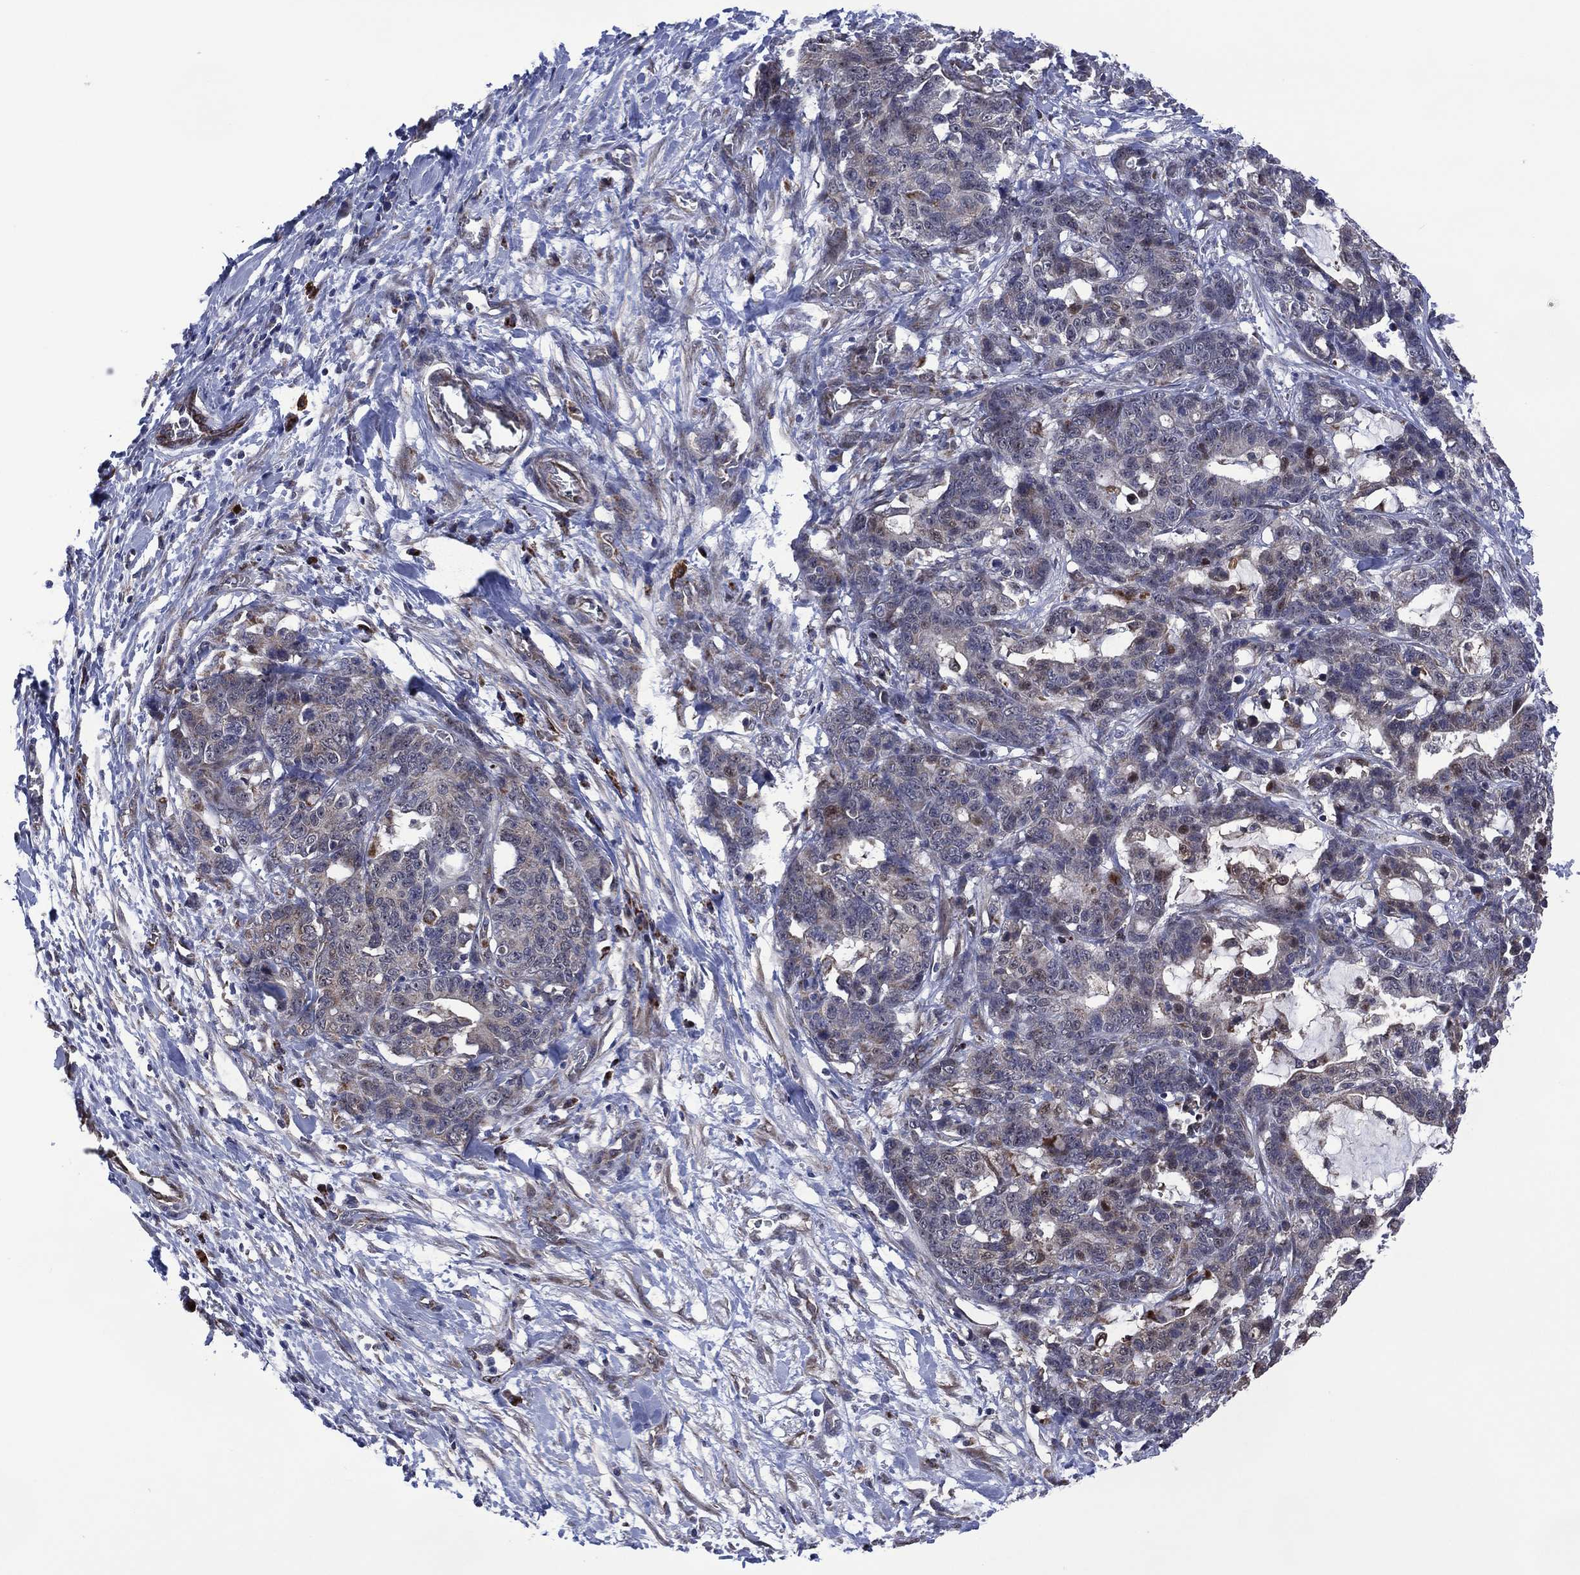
{"staining": {"intensity": "weak", "quantity": "<25%", "location": "cytoplasmic/membranous"}, "tissue": "stomach cancer", "cell_type": "Tumor cells", "image_type": "cancer", "snomed": [{"axis": "morphology", "description": "Normal tissue, NOS"}, {"axis": "morphology", "description": "Adenocarcinoma, NOS"}, {"axis": "topography", "description": "Stomach"}], "caption": "Immunohistochemical staining of stomach cancer (adenocarcinoma) exhibits no significant expression in tumor cells. (DAB immunohistochemistry with hematoxylin counter stain).", "gene": "HTD2", "patient": {"sex": "female", "age": 64}}